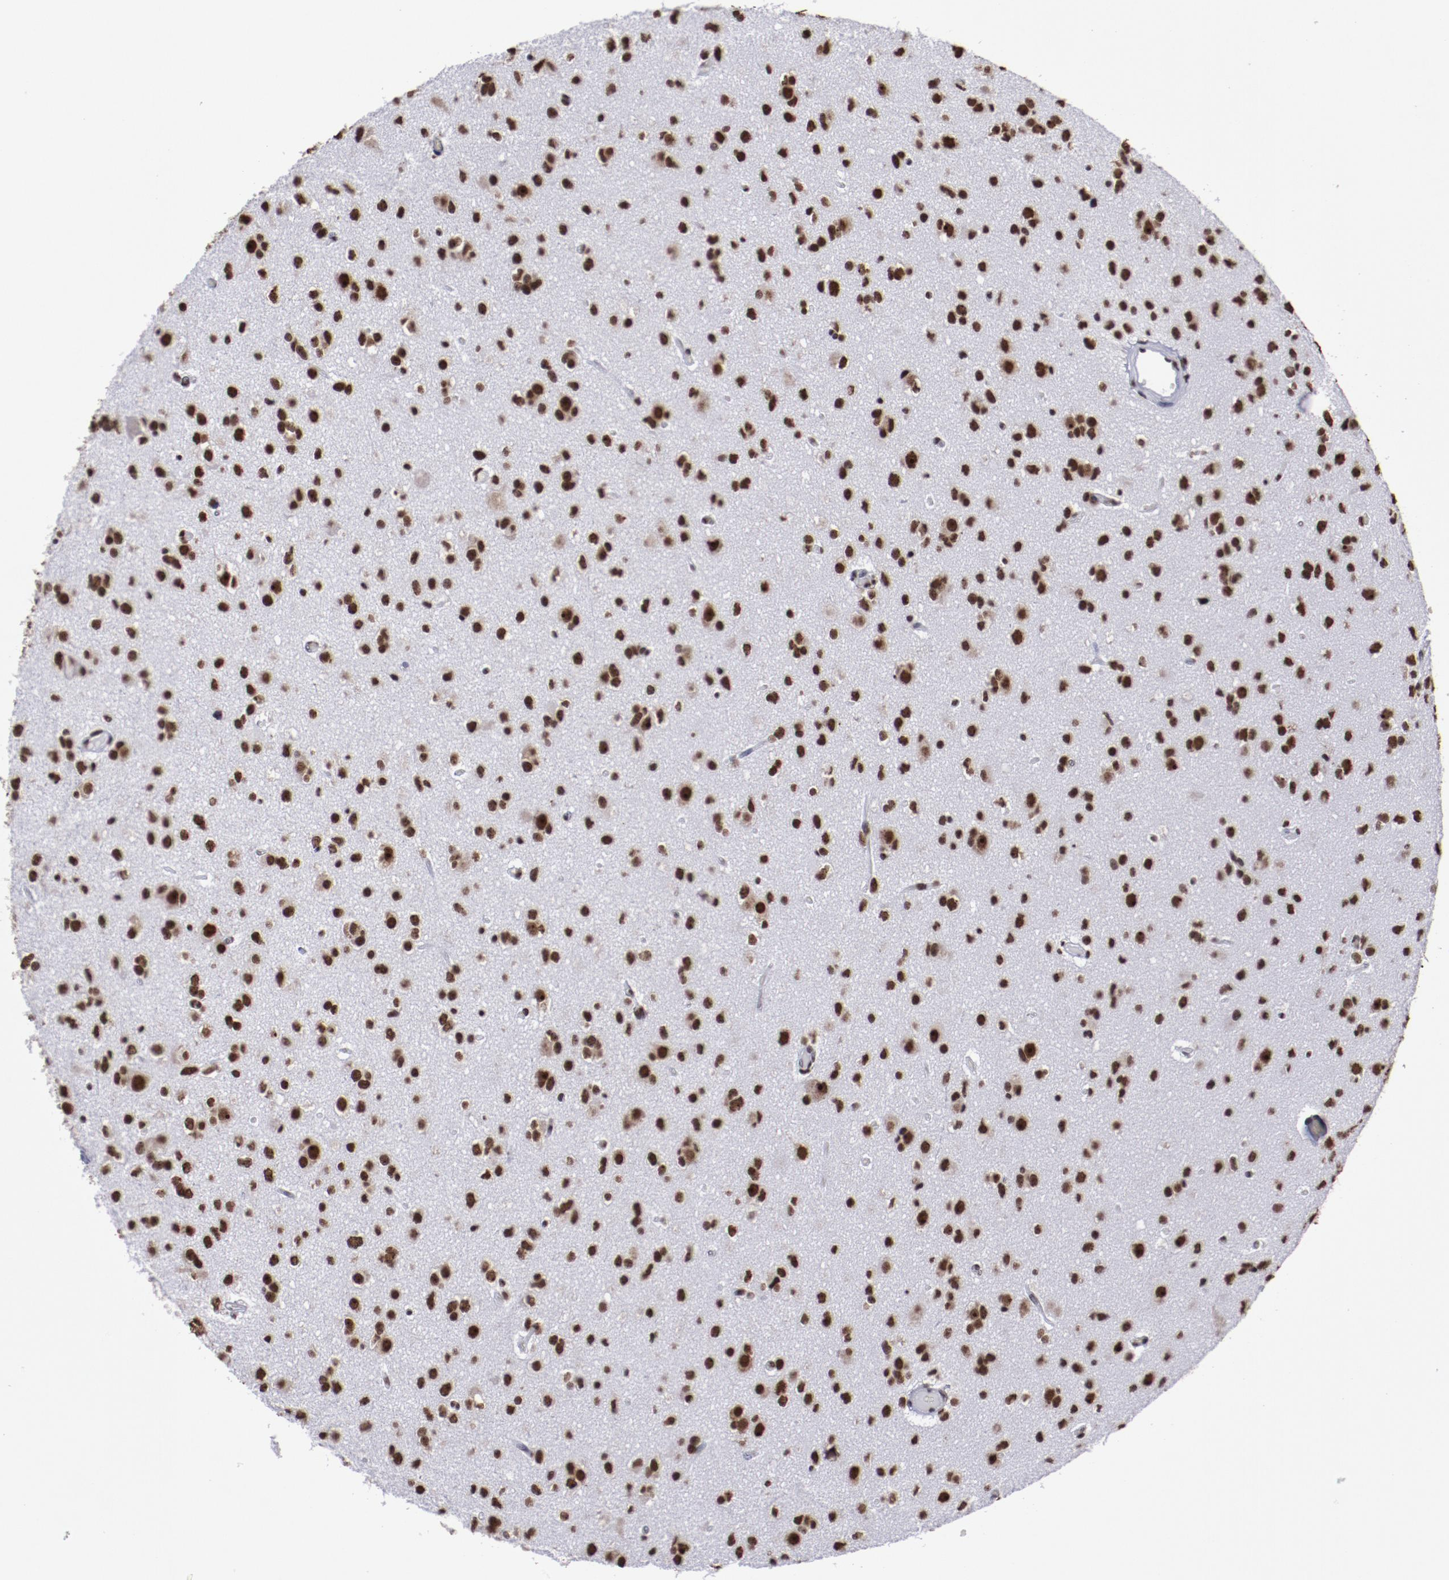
{"staining": {"intensity": "strong", "quantity": ">75%", "location": "nuclear"}, "tissue": "glioma", "cell_type": "Tumor cells", "image_type": "cancer", "snomed": [{"axis": "morphology", "description": "Glioma, malignant, Low grade"}, {"axis": "topography", "description": "Brain"}], "caption": "There is high levels of strong nuclear positivity in tumor cells of glioma, as demonstrated by immunohistochemical staining (brown color).", "gene": "HNRNPA2B1", "patient": {"sex": "male", "age": 42}}